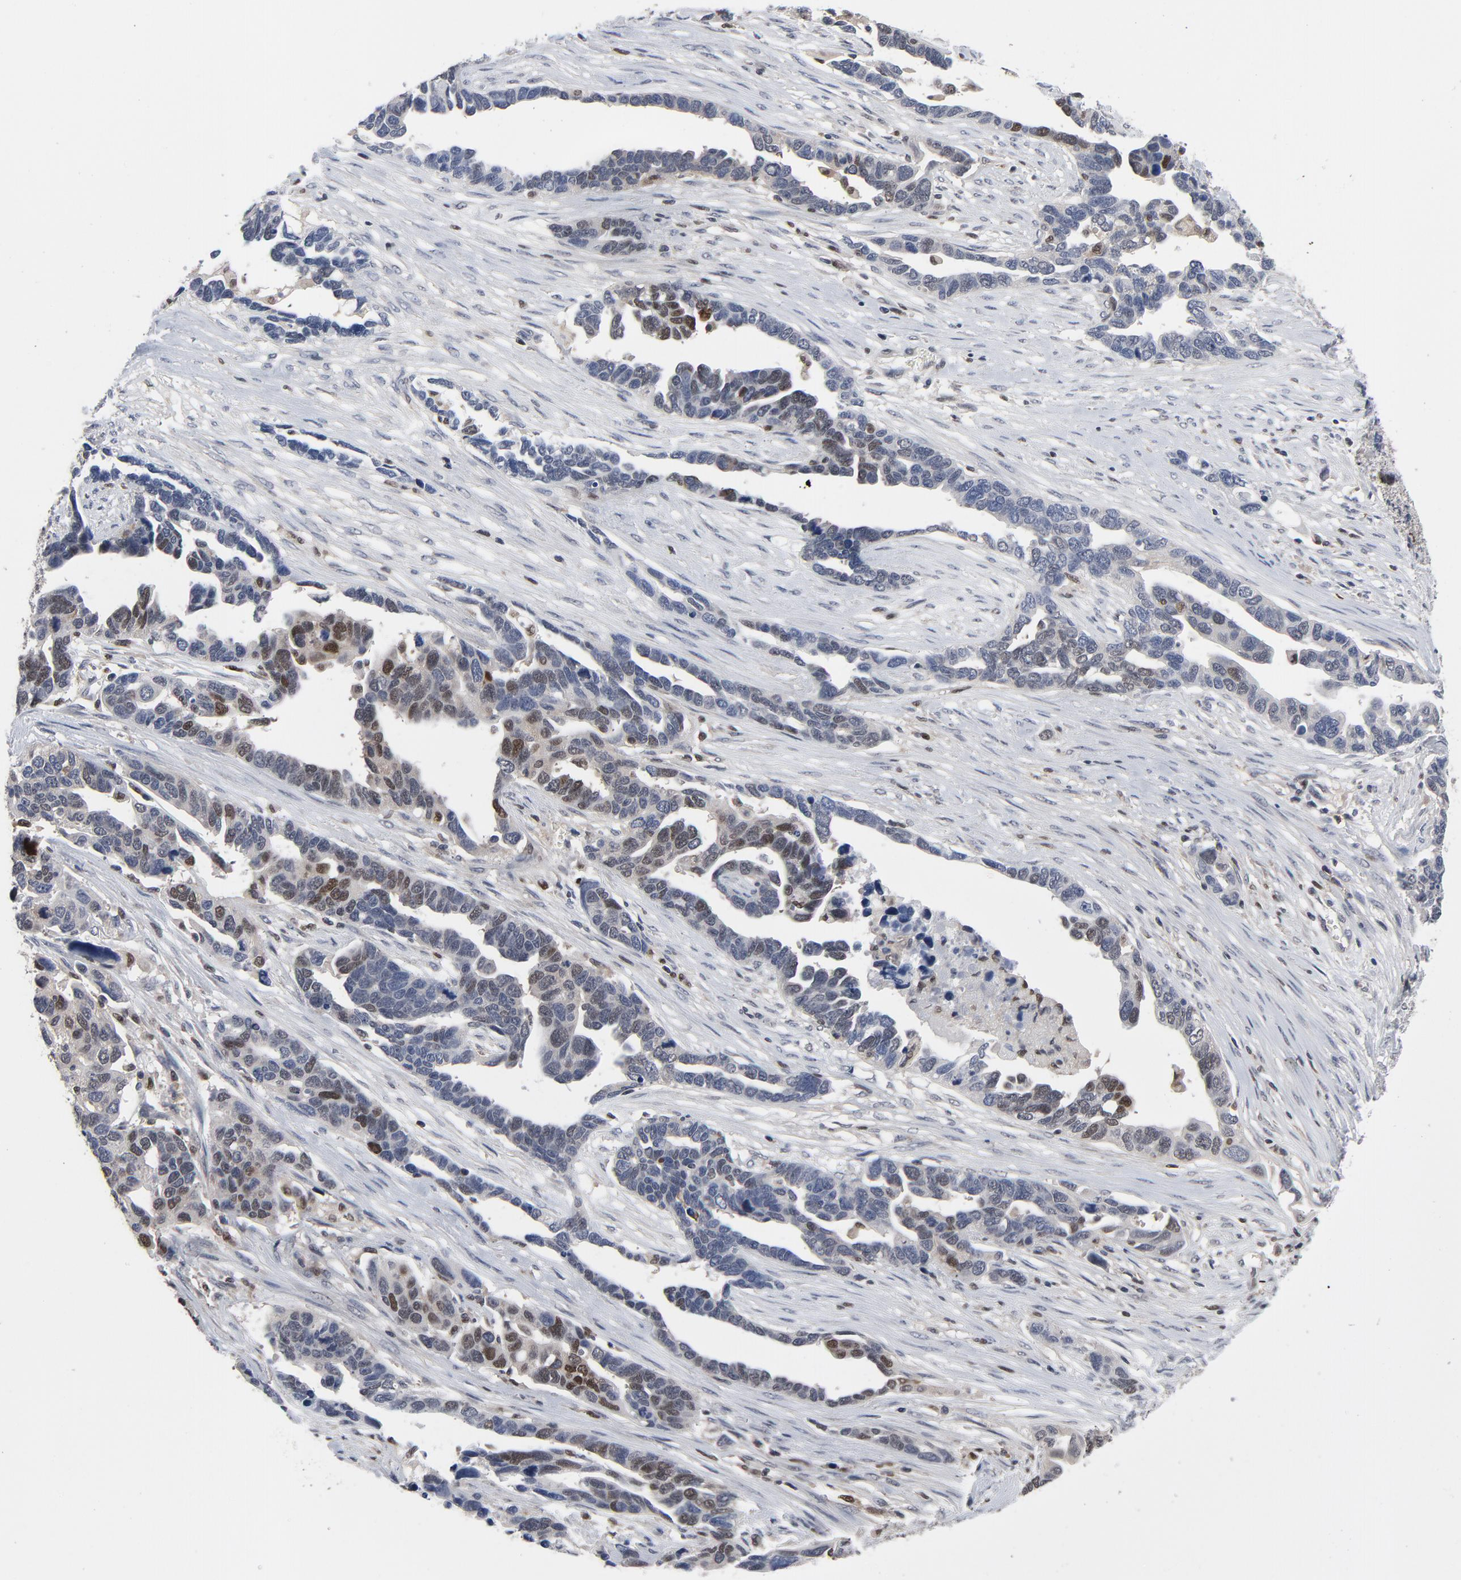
{"staining": {"intensity": "moderate", "quantity": "25%-75%", "location": "nuclear"}, "tissue": "ovarian cancer", "cell_type": "Tumor cells", "image_type": "cancer", "snomed": [{"axis": "morphology", "description": "Cystadenocarcinoma, serous, NOS"}, {"axis": "topography", "description": "Ovary"}], "caption": "Ovarian serous cystadenocarcinoma stained with DAB immunohistochemistry shows medium levels of moderate nuclear expression in about 25%-75% of tumor cells.", "gene": "NFKB1", "patient": {"sex": "female", "age": 54}}